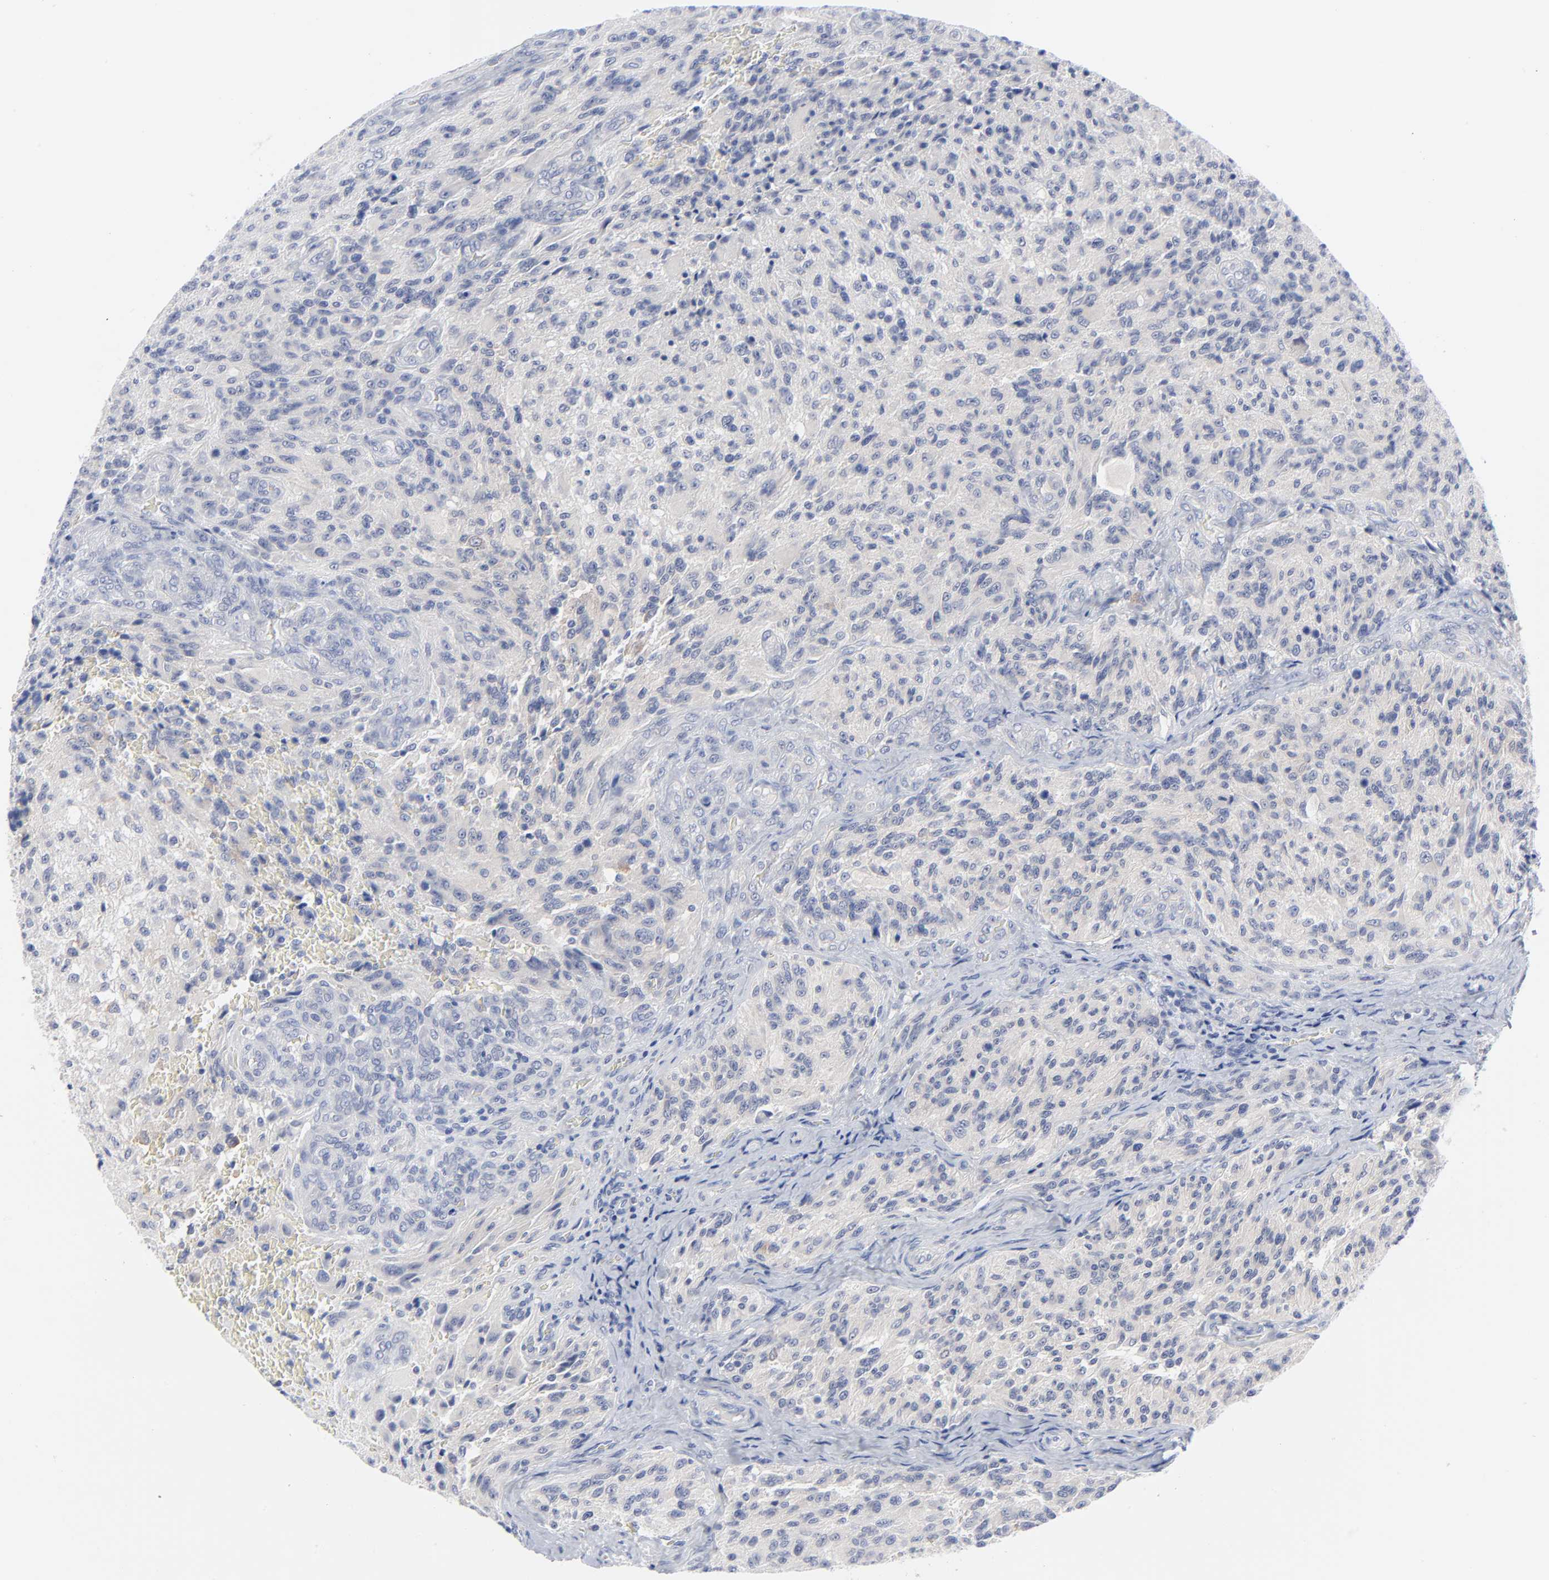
{"staining": {"intensity": "negative", "quantity": "none", "location": "none"}, "tissue": "glioma", "cell_type": "Tumor cells", "image_type": "cancer", "snomed": [{"axis": "morphology", "description": "Normal tissue, NOS"}, {"axis": "morphology", "description": "Glioma, malignant, High grade"}, {"axis": "topography", "description": "Cerebral cortex"}], "caption": "The micrograph demonstrates no staining of tumor cells in glioma.", "gene": "CLEC4G", "patient": {"sex": "male", "age": 56}}